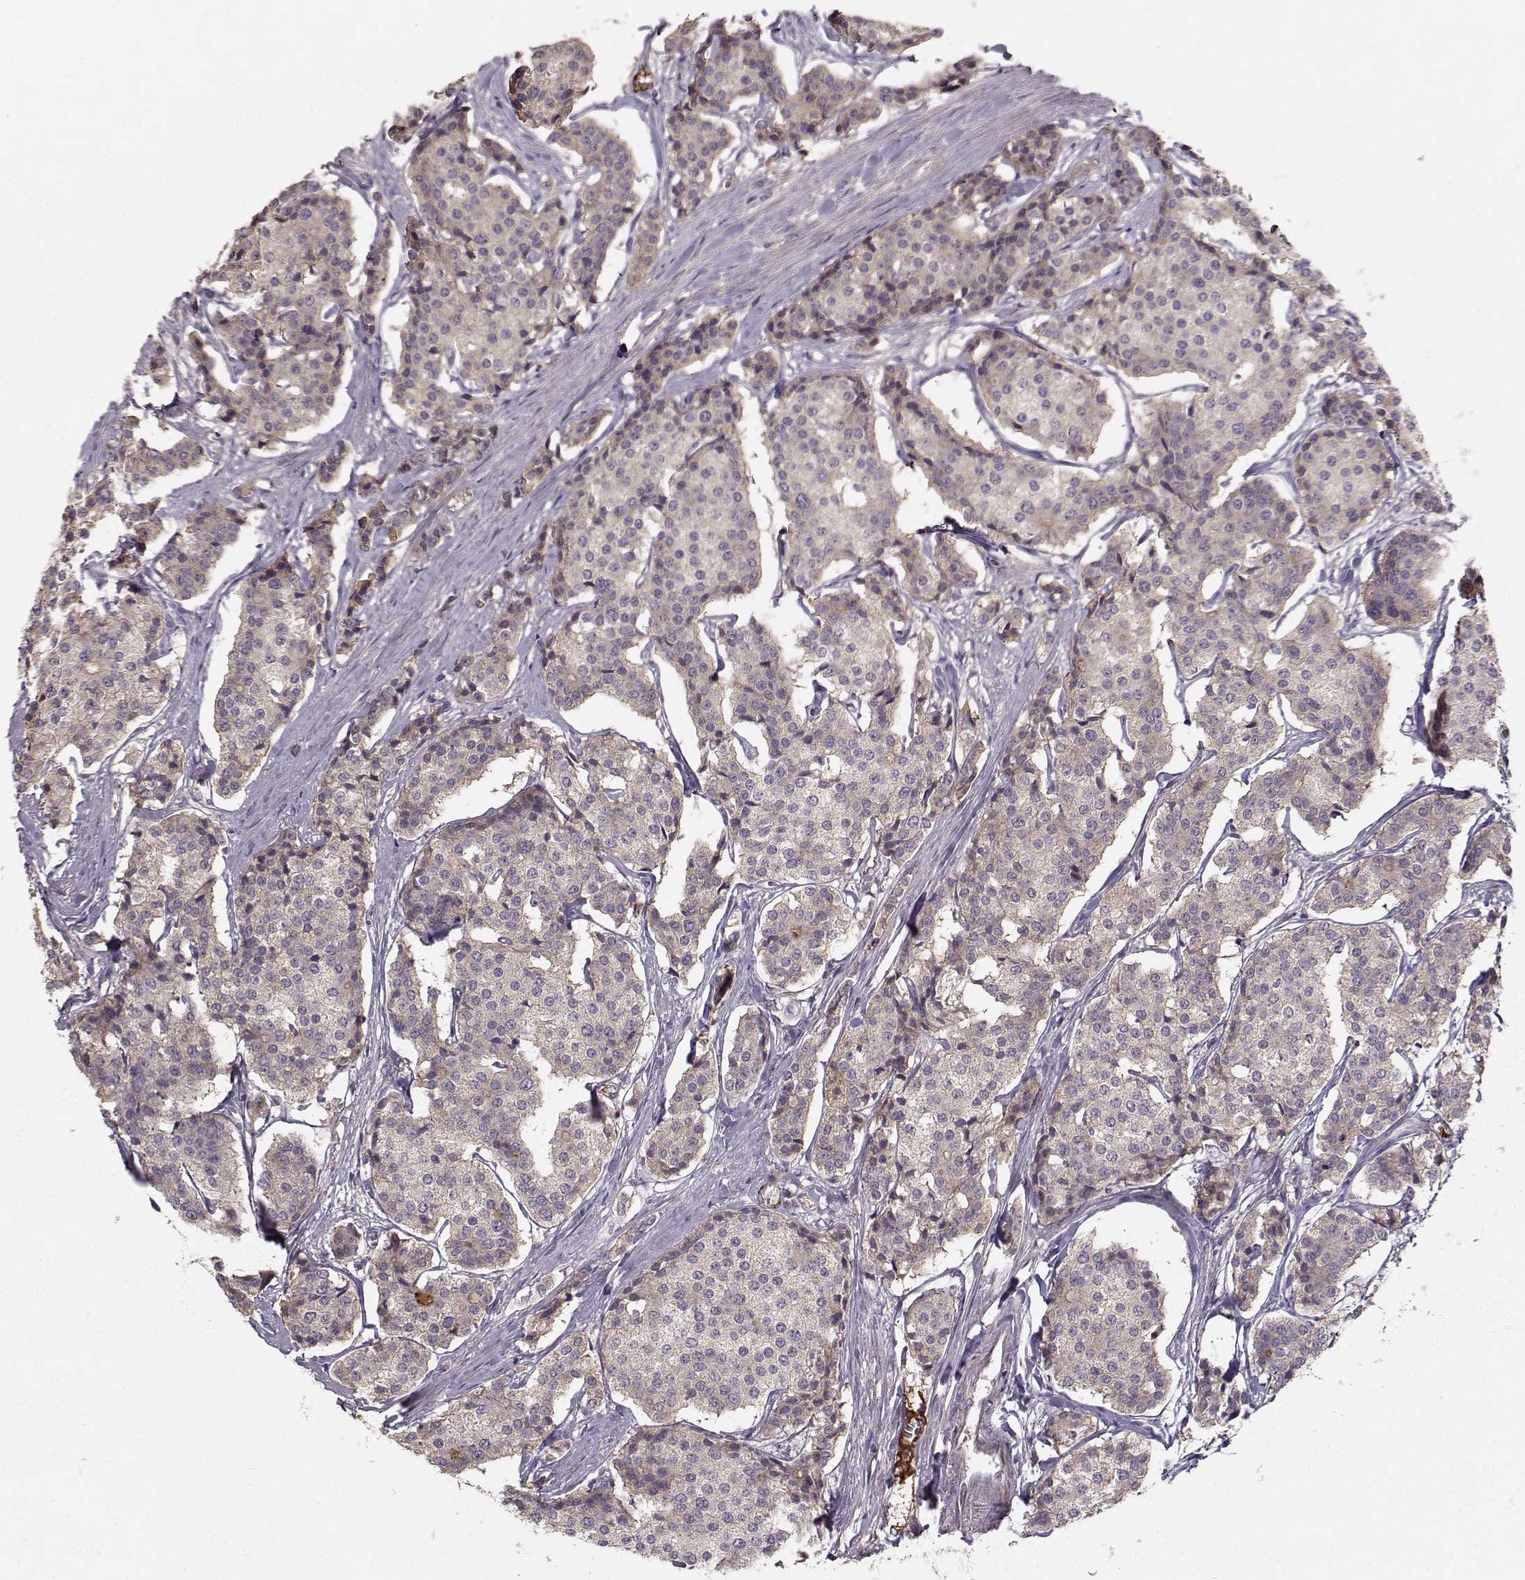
{"staining": {"intensity": "negative", "quantity": "none", "location": "none"}, "tissue": "carcinoid", "cell_type": "Tumor cells", "image_type": "cancer", "snomed": [{"axis": "morphology", "description": "Carcinoid, malignant, NOS"}, {"axis": "topography", "description": "Small intestine"}], "caption": "DAB immunohistochemical staining of carcinoid (malignant) demonstrates no significant positivity in tumor cells.", "gene": "WNT6", "patient": {"sex": "female", "age": 65}}